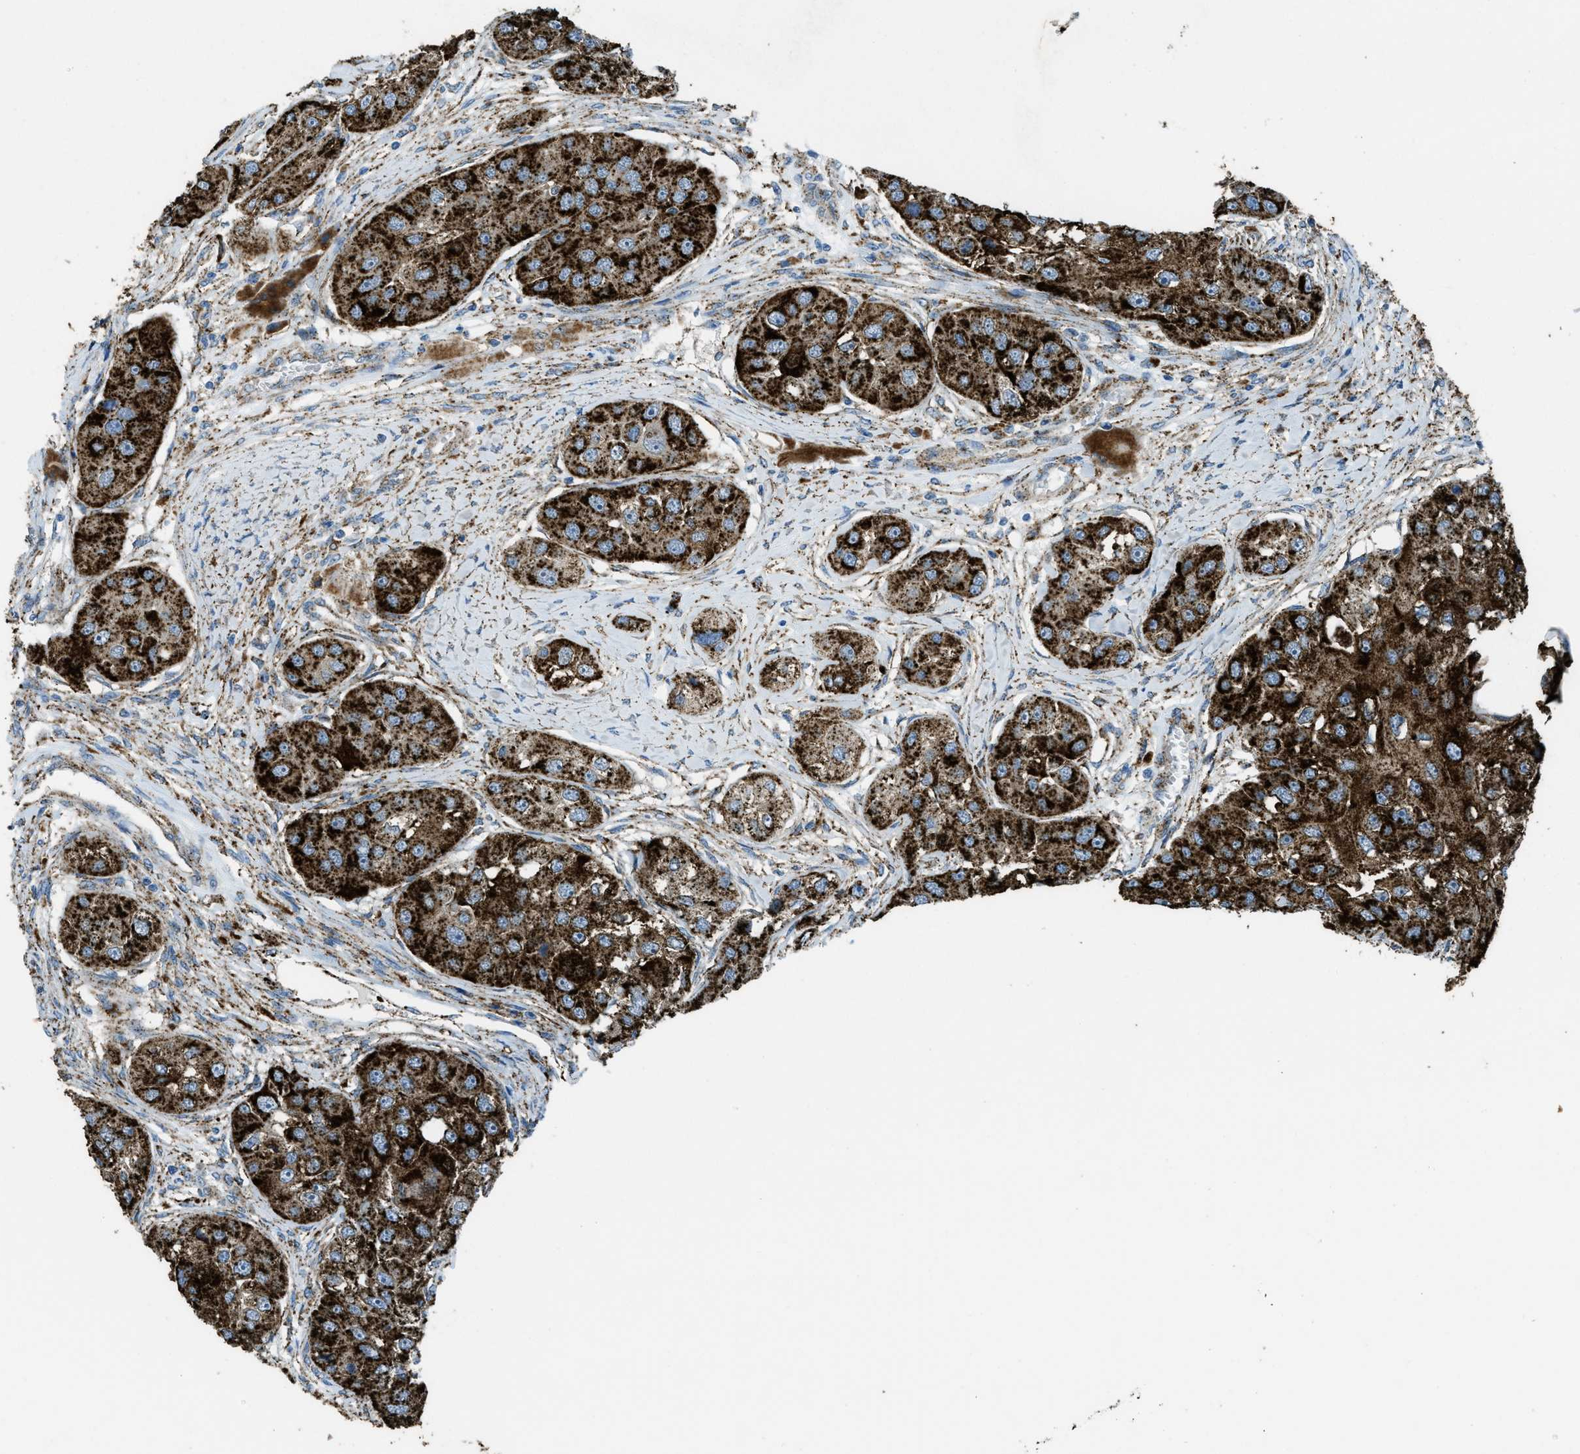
{"staining": {"intensity": "strong", "quantity": ">75%", "location": "cytoplasmic/membranous"}, "tissue": "head and neck cancer", "cell_type": "Tumor cells", "image_type": "cancer", "snomed": [{"axis": "morphology", "description": "Normal tissue, NOS"}, {"axis": "morphology", "description": "Squamous cell carcinoma, NOS"}, {"axis": "topography", "description": "Skeletal muscle"}, {"axis": "topography", "description": "Head-Neck"}], "caption": "Protein expression analysis of squamous cell carcinoma (head and neck) exhibits strong cytoplasmic/membranous positivity in approximately >75% of tumor cells.", "gene": "SCARB2", "patient": {"sex": "male", "age": 51}}